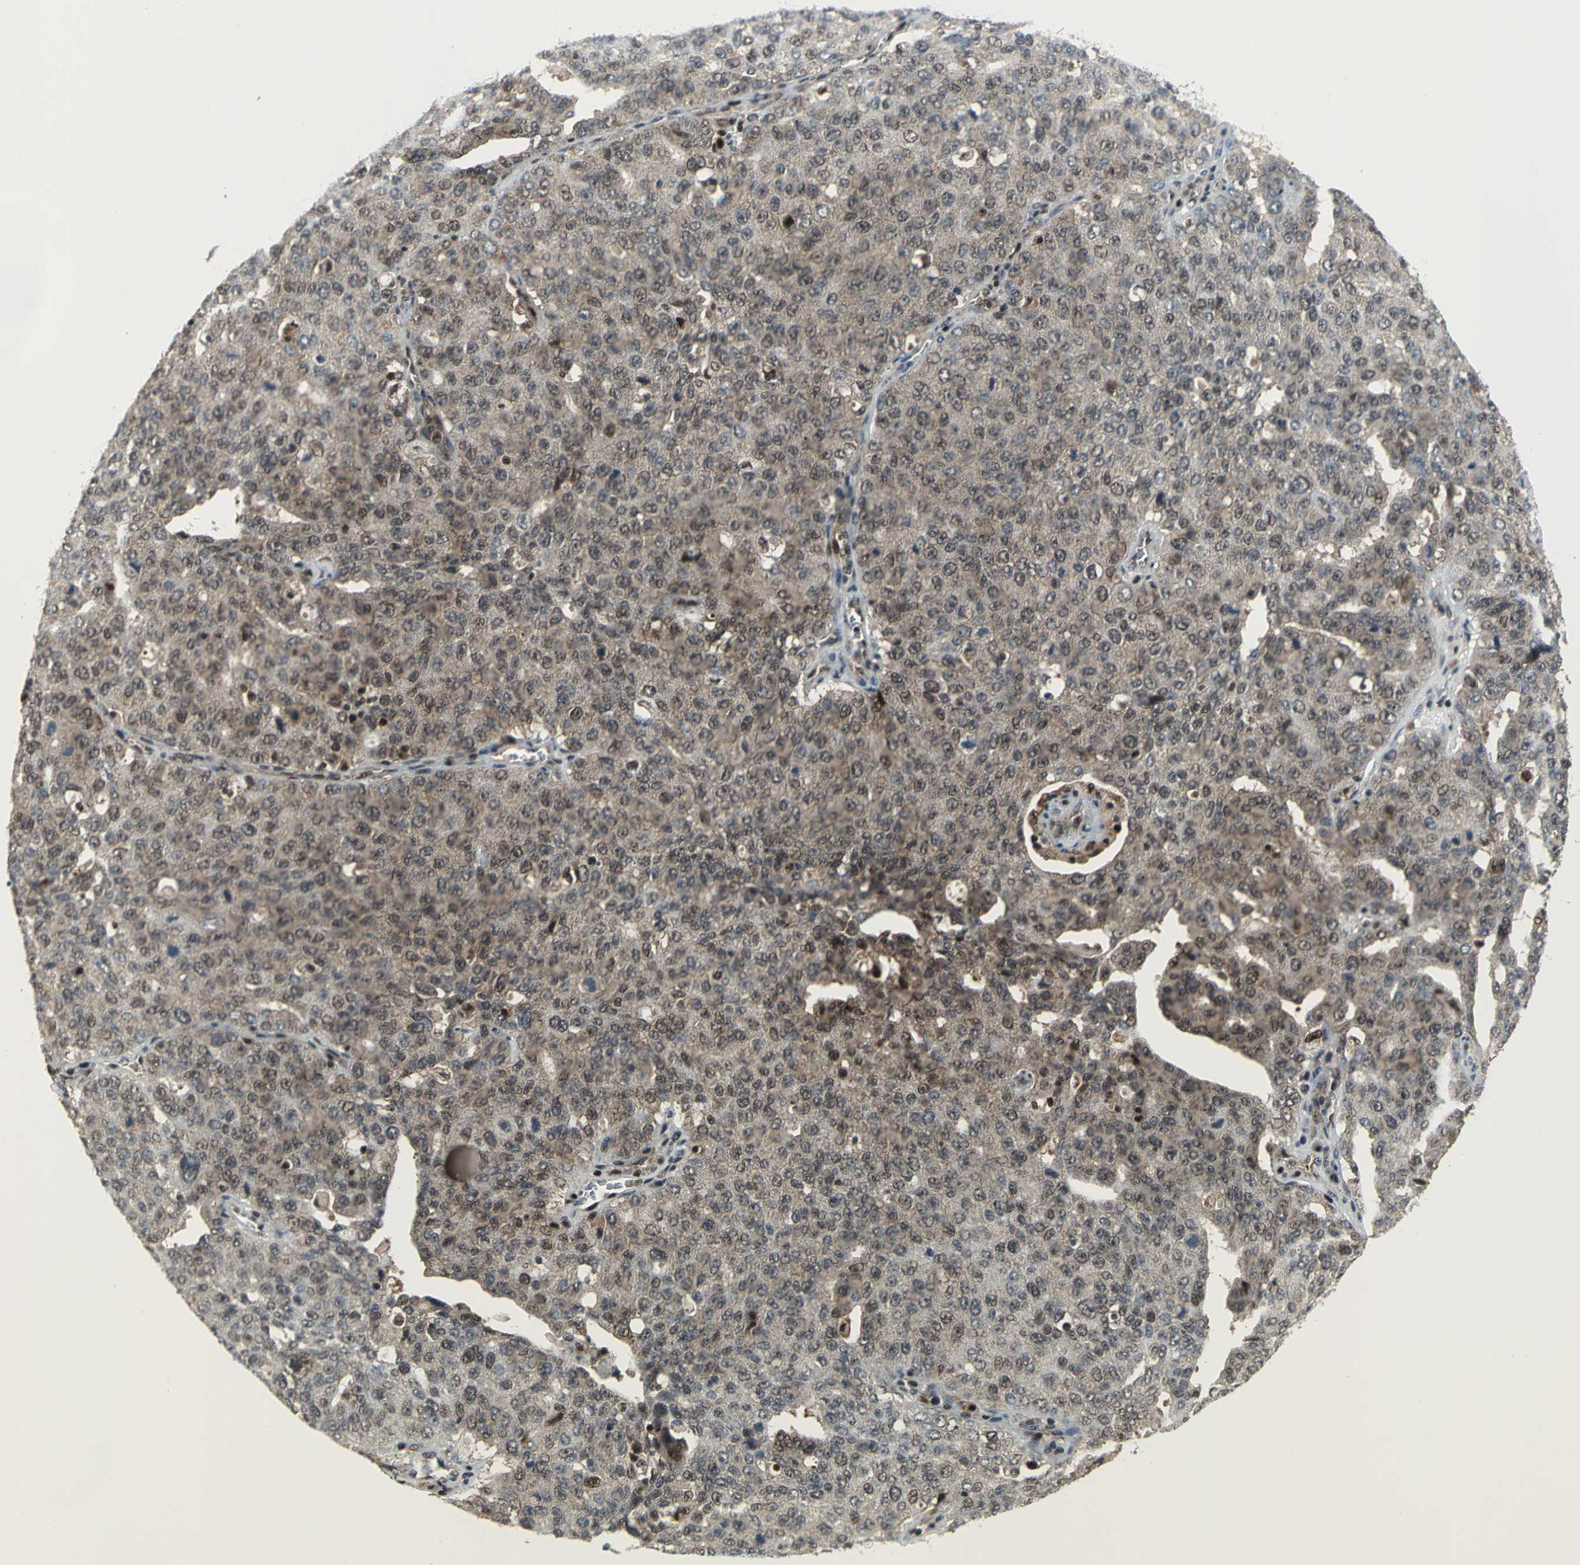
{"staining": {"intensity": "weak", "quantity": ">75%", "location": "cytoplasmic/membranous"}, "tissue": "ovarian cancer", "cell_type": "Tumor cells", "image_type": "cancer", "snomed": [{"axis": "morphology", "description": "Carcinoma, endometroid"}, {"axis": "topography", "description": "Ovary"}], "caption": "This is an image of IHC staining of ovarian cancer (endometroid carcinoma), which shows weak expression in the cytoplasmic/membranous of tumor cells.", "gene": "PSMA4", "patient": {"sex": "female", "age": 62}}